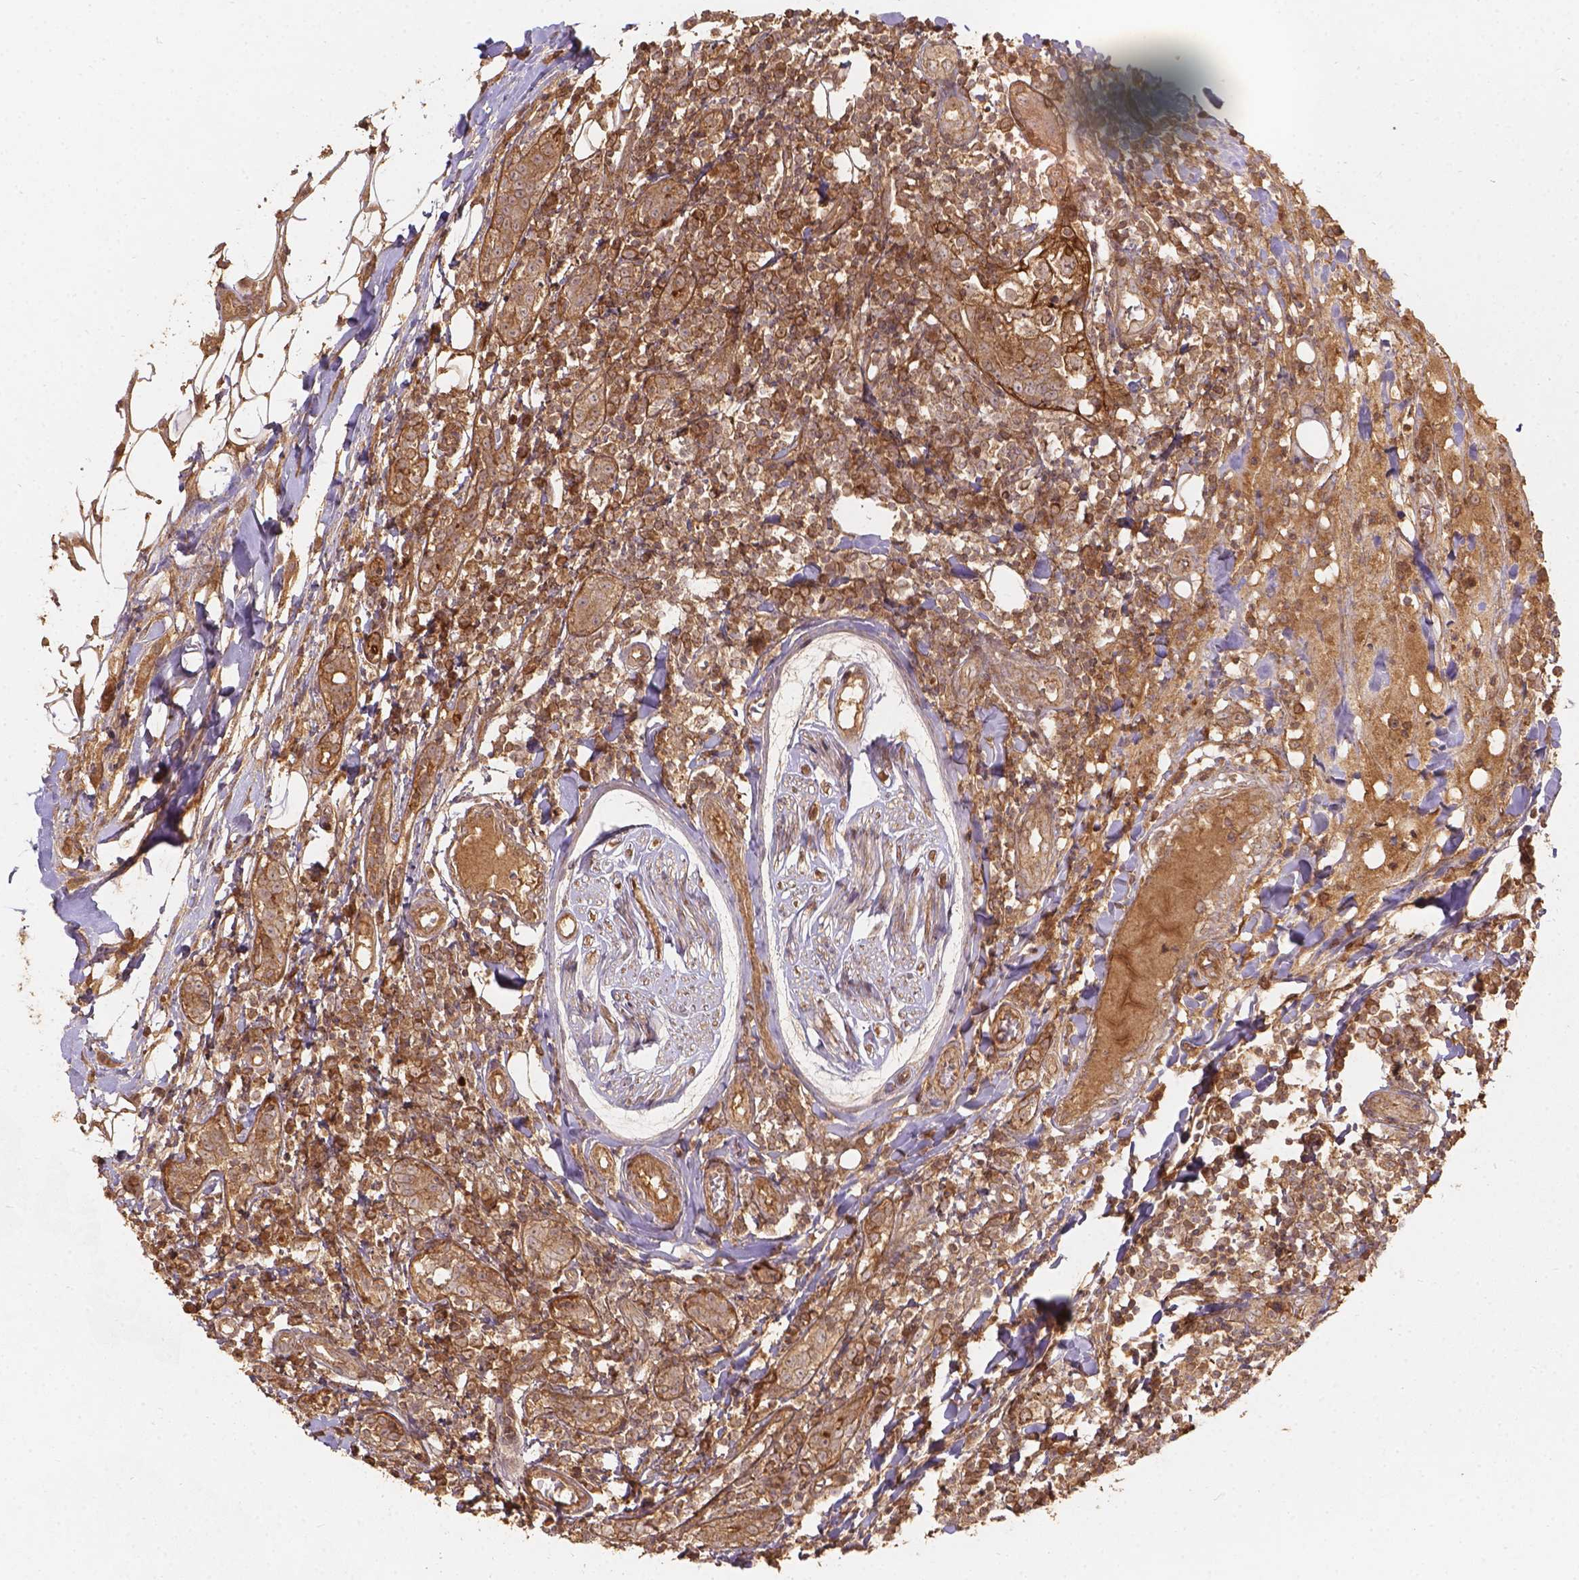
{"staining": {"intensity": "moderate", "quantity": ">75%", "location": "cytoplasmic/membranous"}, "tissue": "breast cancer", "cell_type": "Tumor cells", "image_type": "cancer", "snomed": [{"axis": "morphology", "description": "Duct carcinoma"}, {"axis": "topography", "description": "Breast"}], "caption": "Protein expression analysis of breast cancer (infiltrating ductal carcinoma) demonstrates moderate cytoplasmic/membranous positivity in approximately >75% of tumor cells.", "gene": "XPR1", "patient": {"sex": "female", "age": 30}}